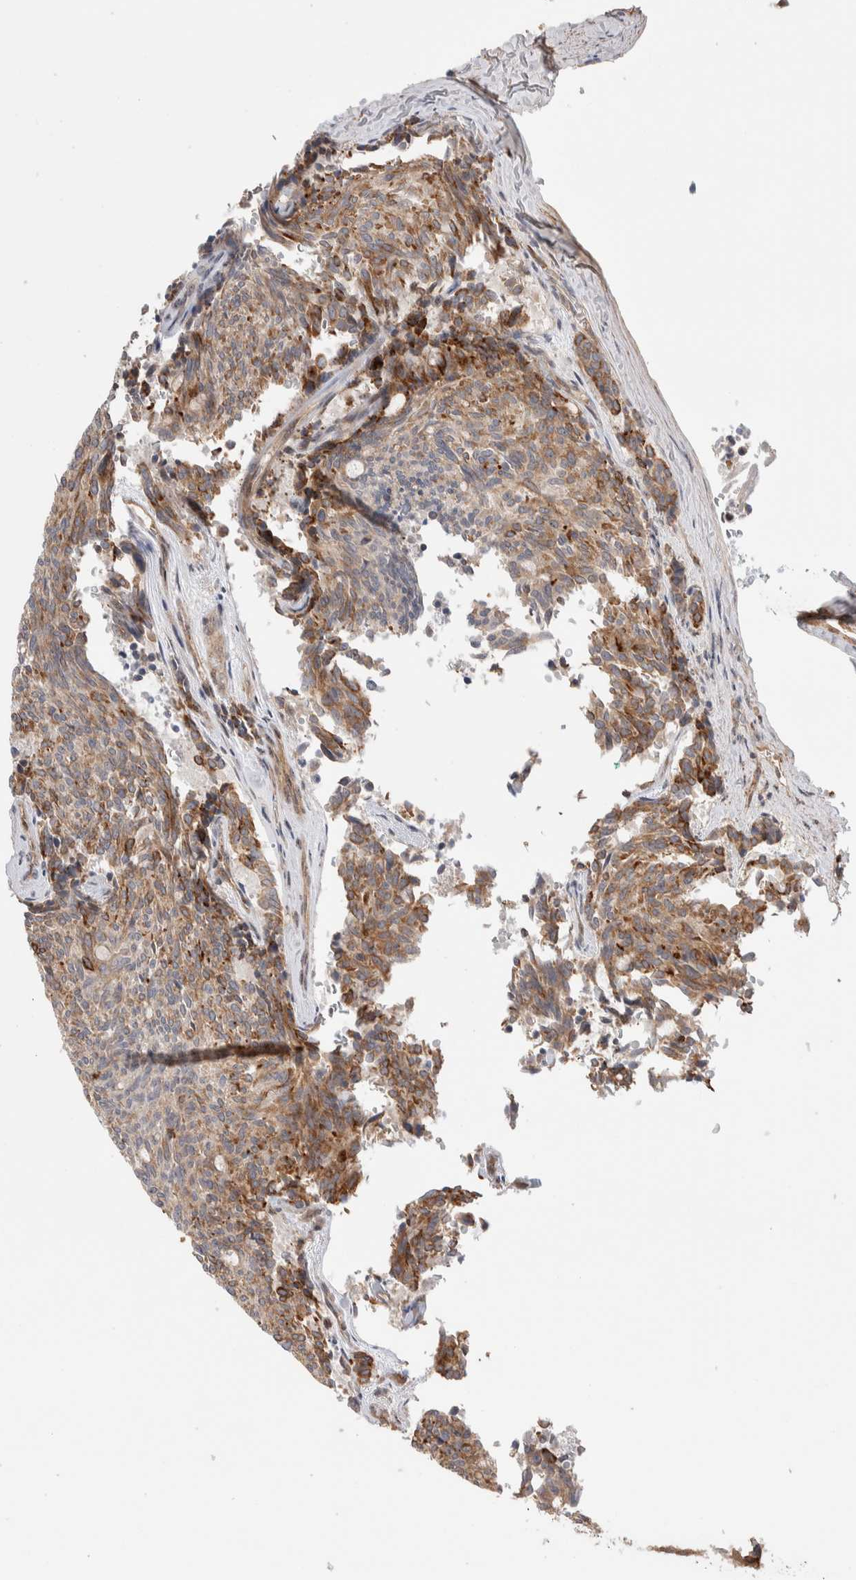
{"staining": {"intensity": "moderate", "quantity": ">75%", "location": "cytoplasmic/membranous"}, "tissue": "carcinoid", "cell_type": "Tumor cells", "image_type": "cancer", "snomed": [{"axis": "morphology", "description": "Carcinoid, malignant, NOS"}, {"axis": "topography", "description": "Pancreas"}], "caption": "This is an image of immunohistochemistry (IHC) staining of malignant carcinoid, which shows moderate expression in the cytoplasmic/membranous of tumor cells.", "gene": "ZNF704", "patient": {"sex": "female", "age": 54}}